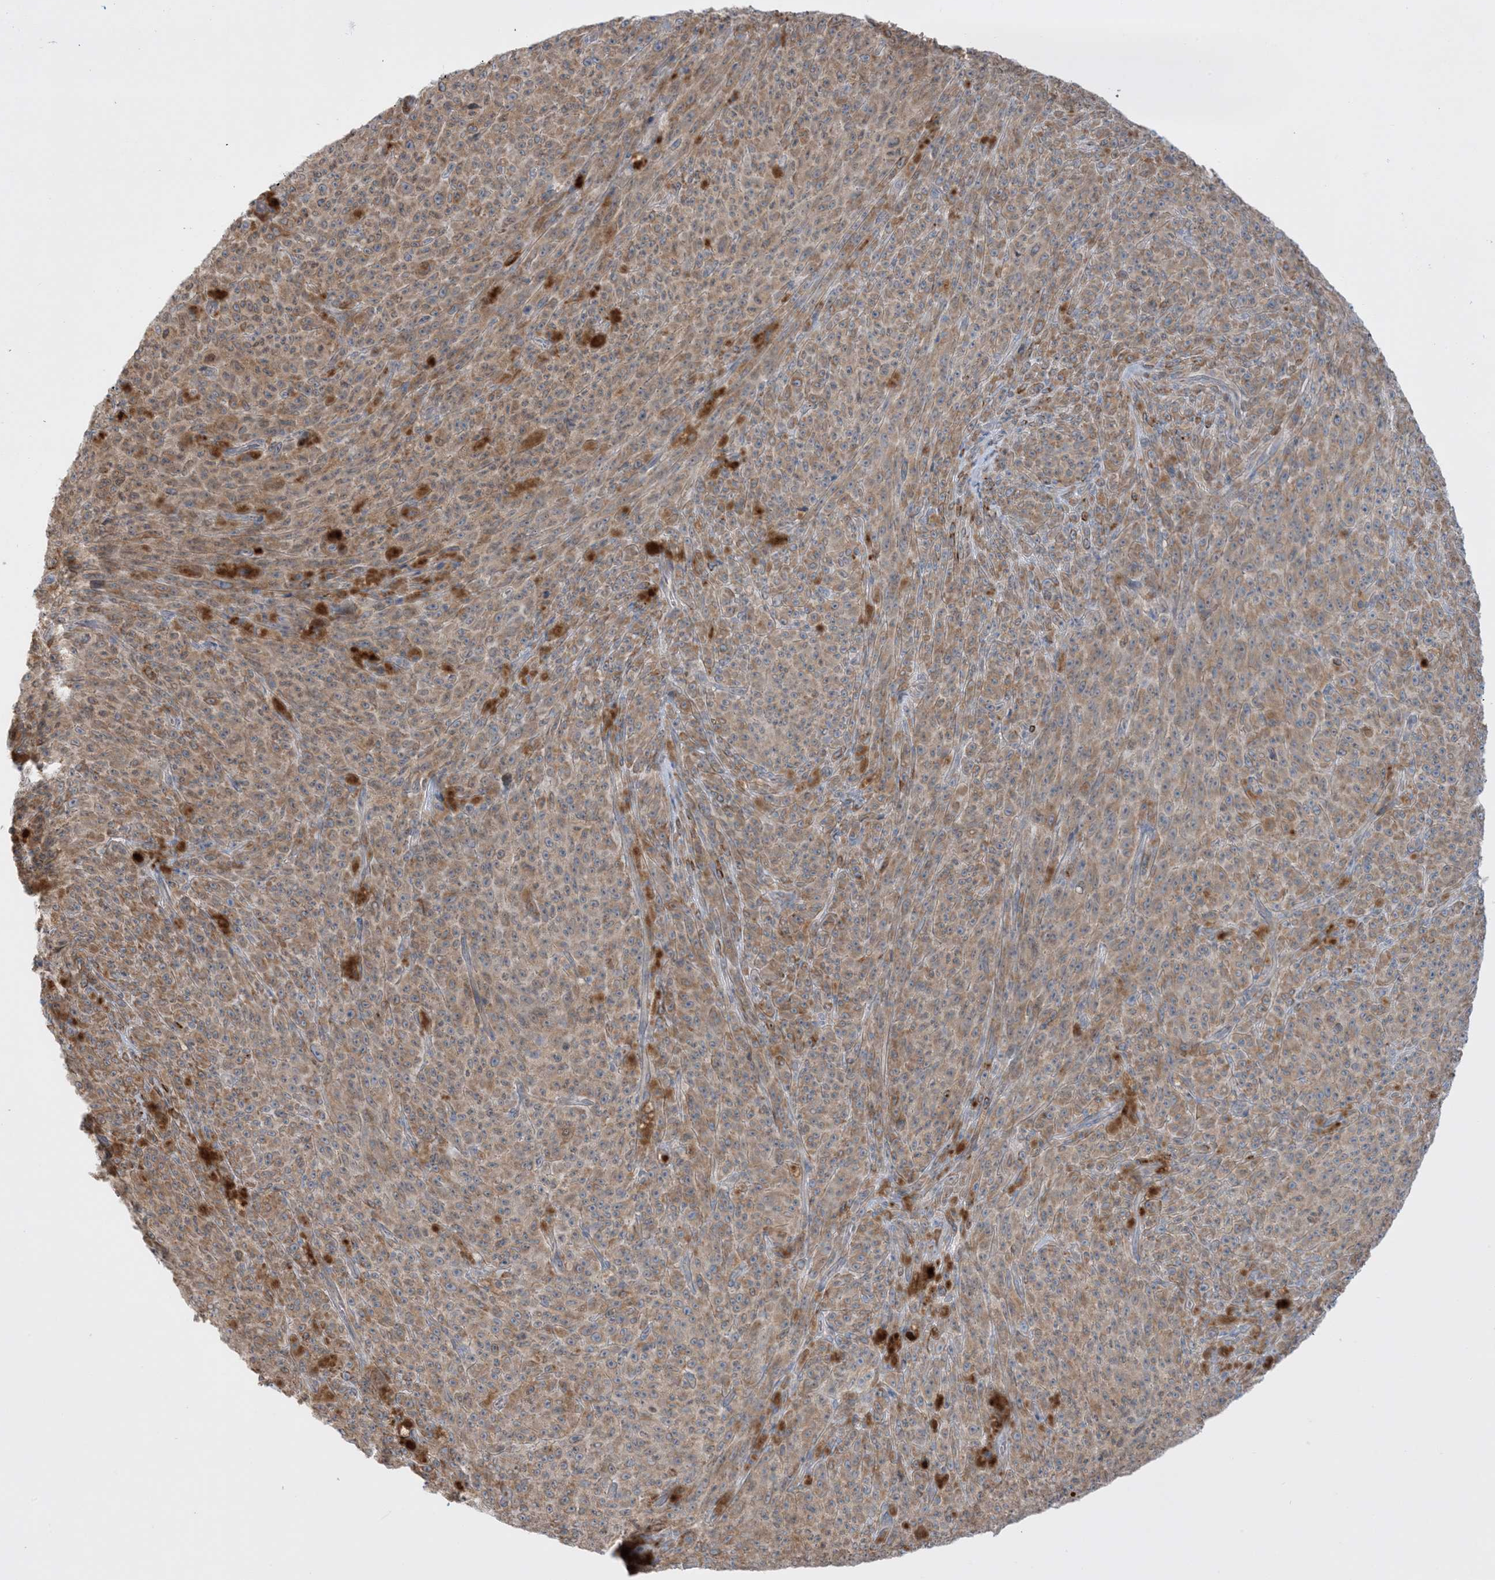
{"staining": {"intensity": "moderate", "quantity": ">75%", "location": "cytoplasmic/membranous"}, "tissue": "melanoma", "cell_type": "Tumor cells", "image_type": "cancer", "snomed": [{"axis": "morphology", "description": "Malignant melanoma, NOS"}, {"axis": "topography", "description": "Skin"}], "caption": "Protein staining displays moderate cytoplasmic/membranous staining in approximately >75% of tumor cells in melanoma.", "gene": "MMGT1", "patient": {"sex": "female", "age": 82}}